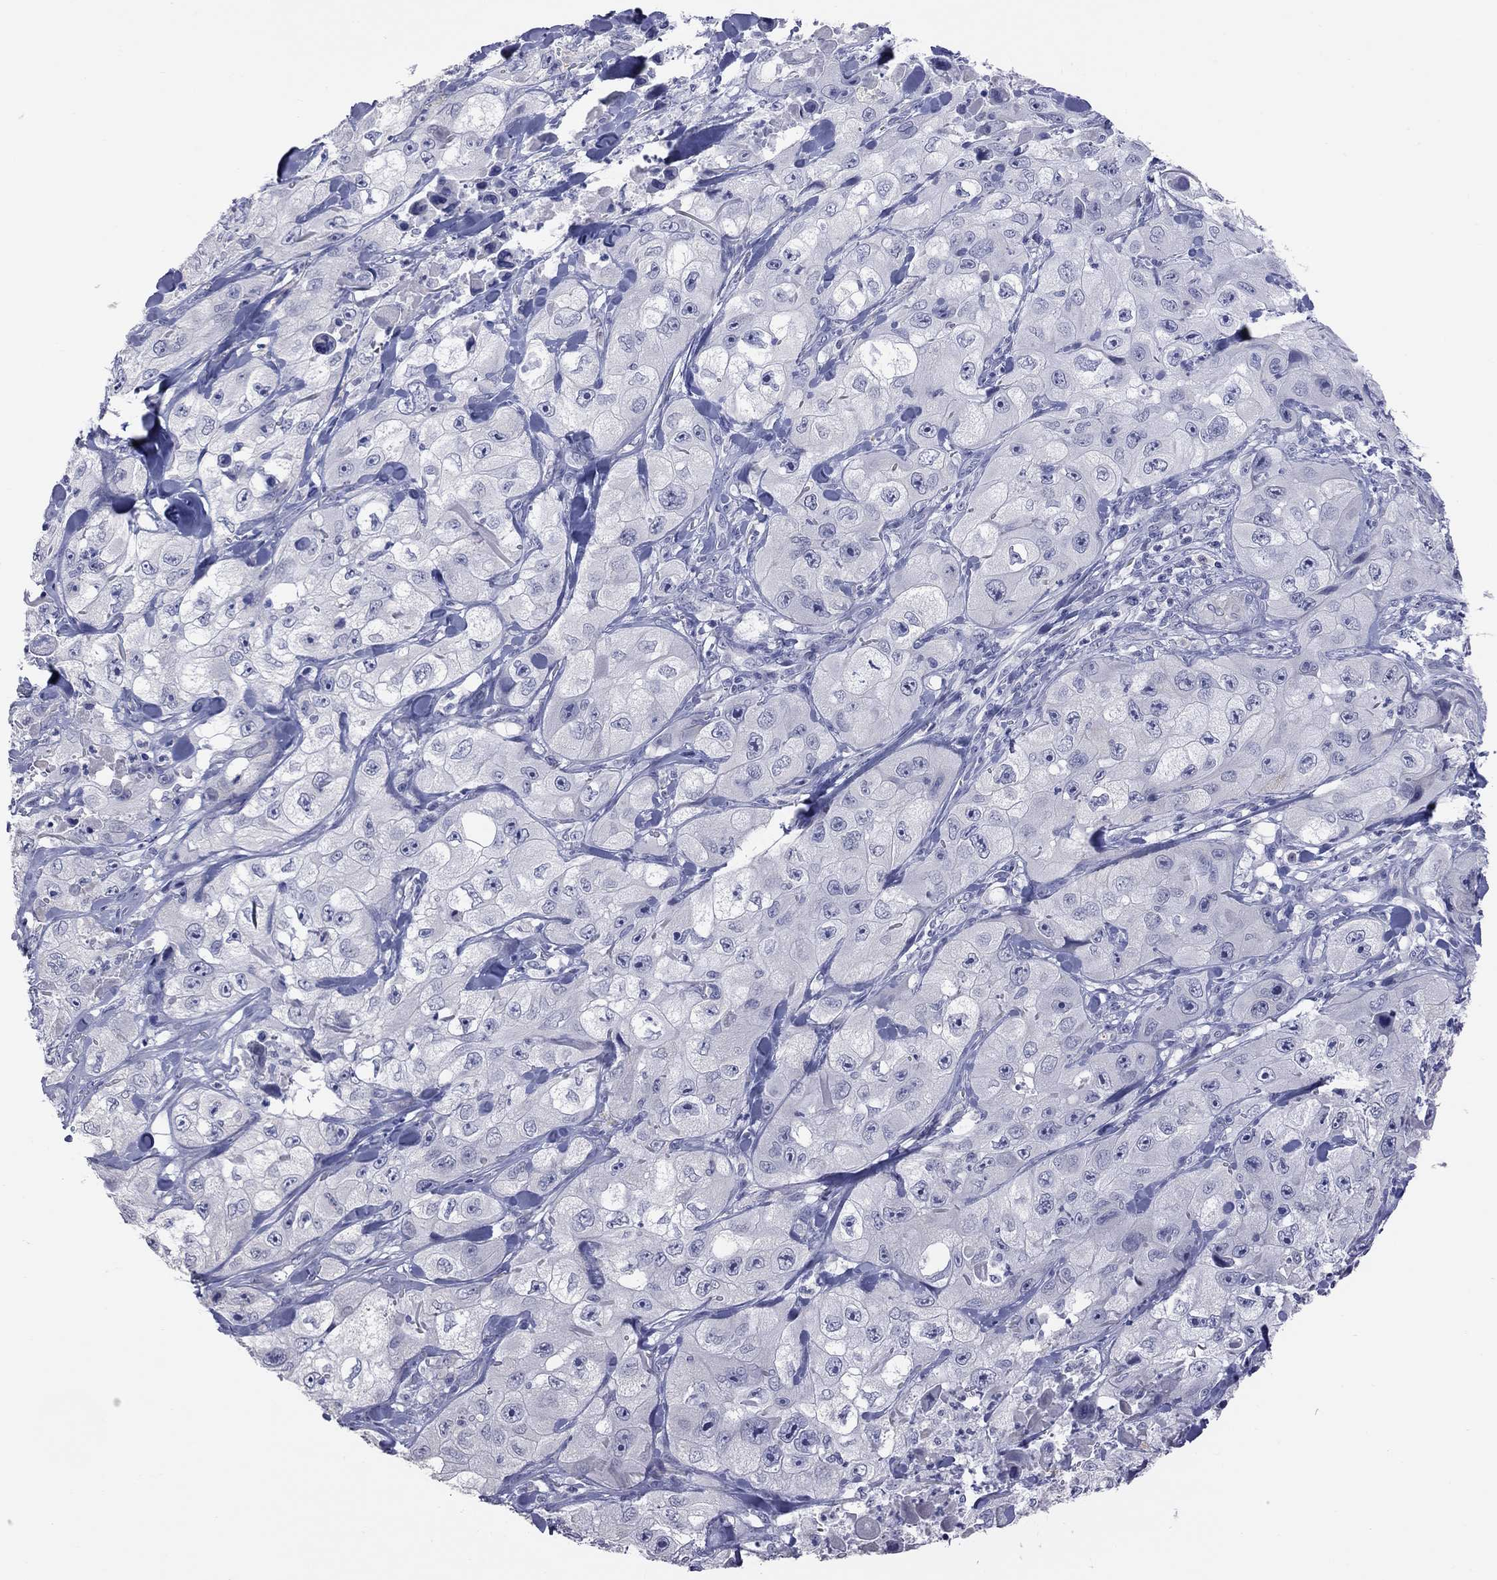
{"staining": {"intensity": "negative", "quantity": "none", "location": "none"}, "tissue": "skin cancer", "cell_type": "Tumor cells", "image_type": "cancer", "snomed": [{"axis": "morphology", "description": "Squamous cell carcinoma, NOS"}, {"axis": "topography", "description": "Skin"}, {"axis": "topography", "description": "Subcutis"}], "caption": "A photomicrograph of skin cancer (squamous cell carcinoma) stained for a protein reveals no brown staining in tumor cells.", "gene": "HYLS1", "patient": {"sex": "male", "age": 73}}